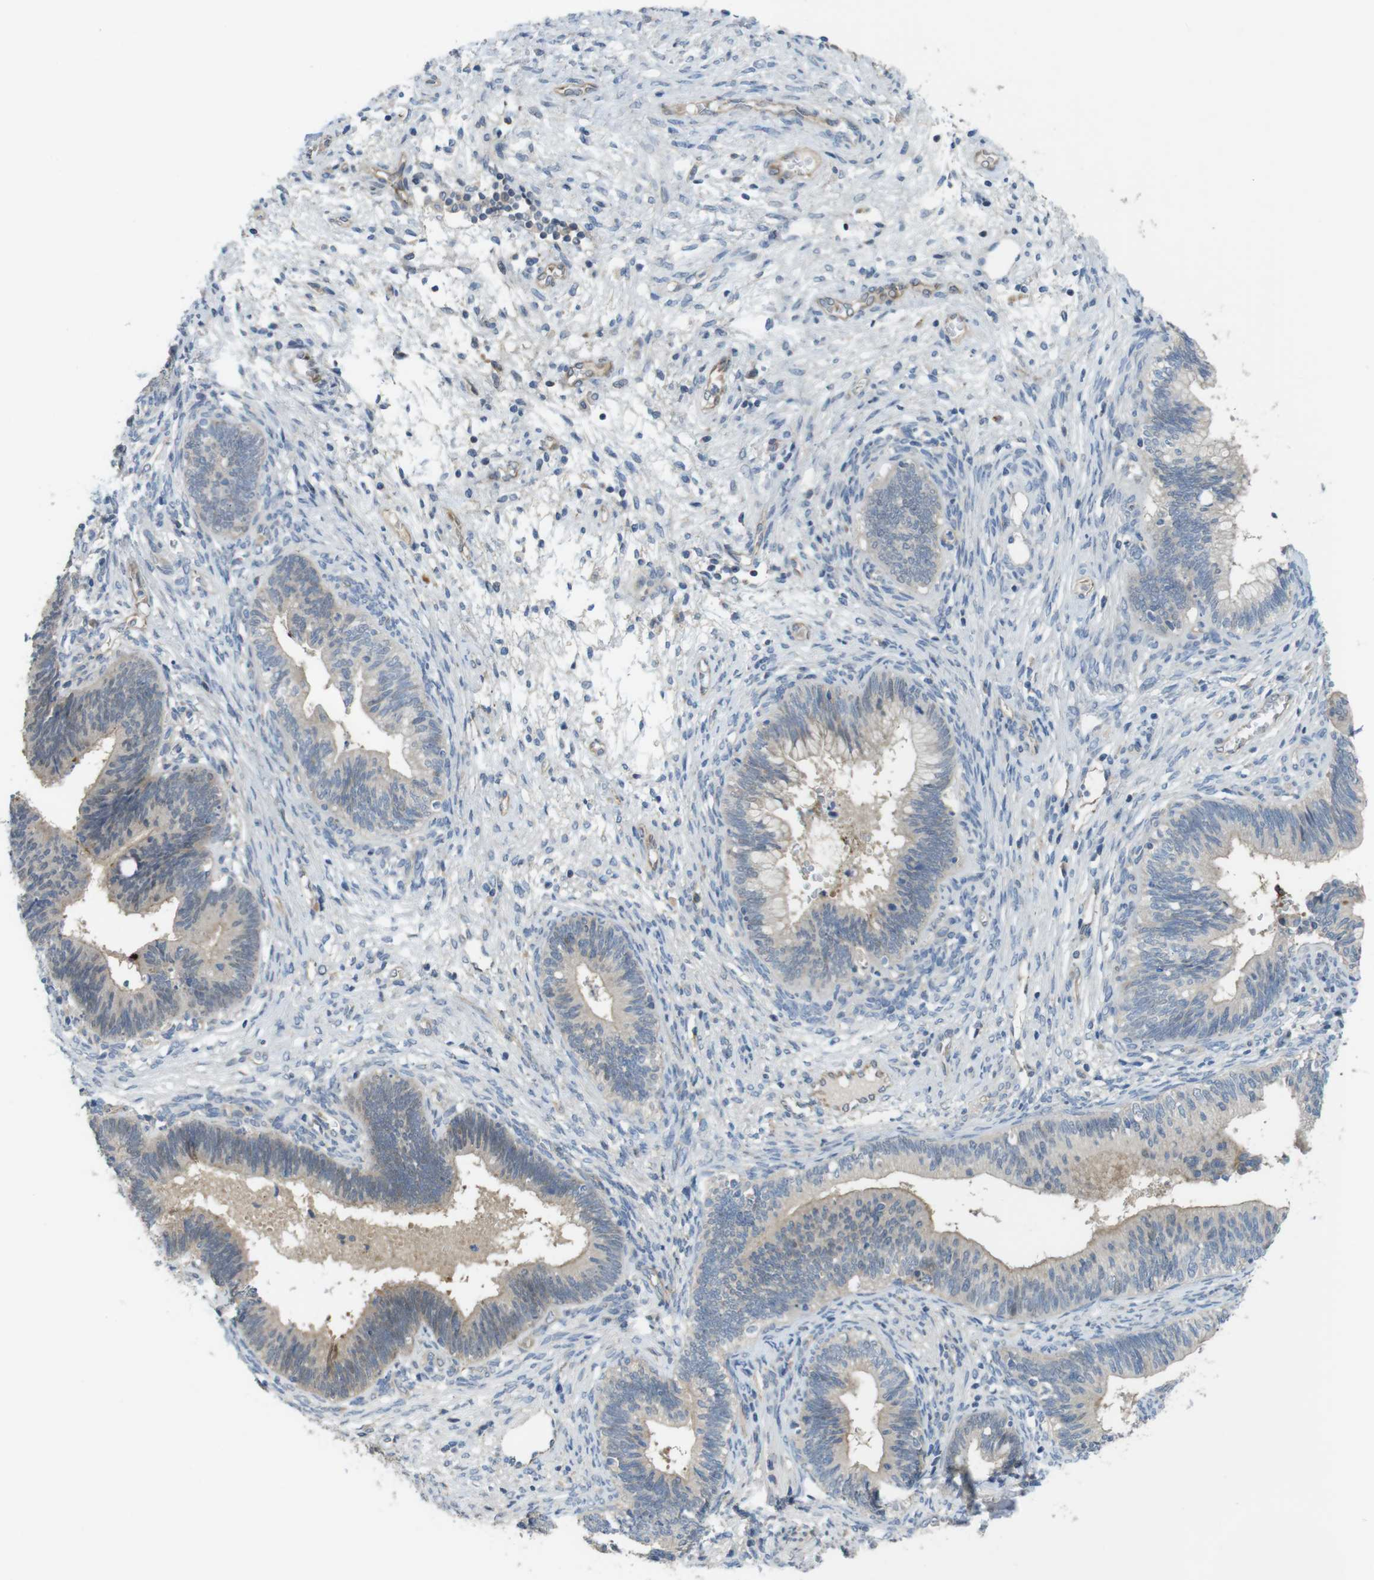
{"staining": {"intensity": "weak", "quantity": "25%-75%", "location": "cytoplasmic/membranous"}, "tissue": "cervical cancer", "cell_type": "Tumor cells", "image_type": "cancer", "snomed": [{"axis": "morphology", "description": "Adenocarcinoma, NOS"}, {"axis": "topography", "description": "Cervix"}], "caption": "A brown stain highlights weak cytoplasmic/membranous positivity of a protein in human cervical cancer tumor cells. (brown staining indicates protein expression, while blue staining denotes nuclei).", "gene": "ABHD15", "patient": {"sex": "female", "age": 44}}